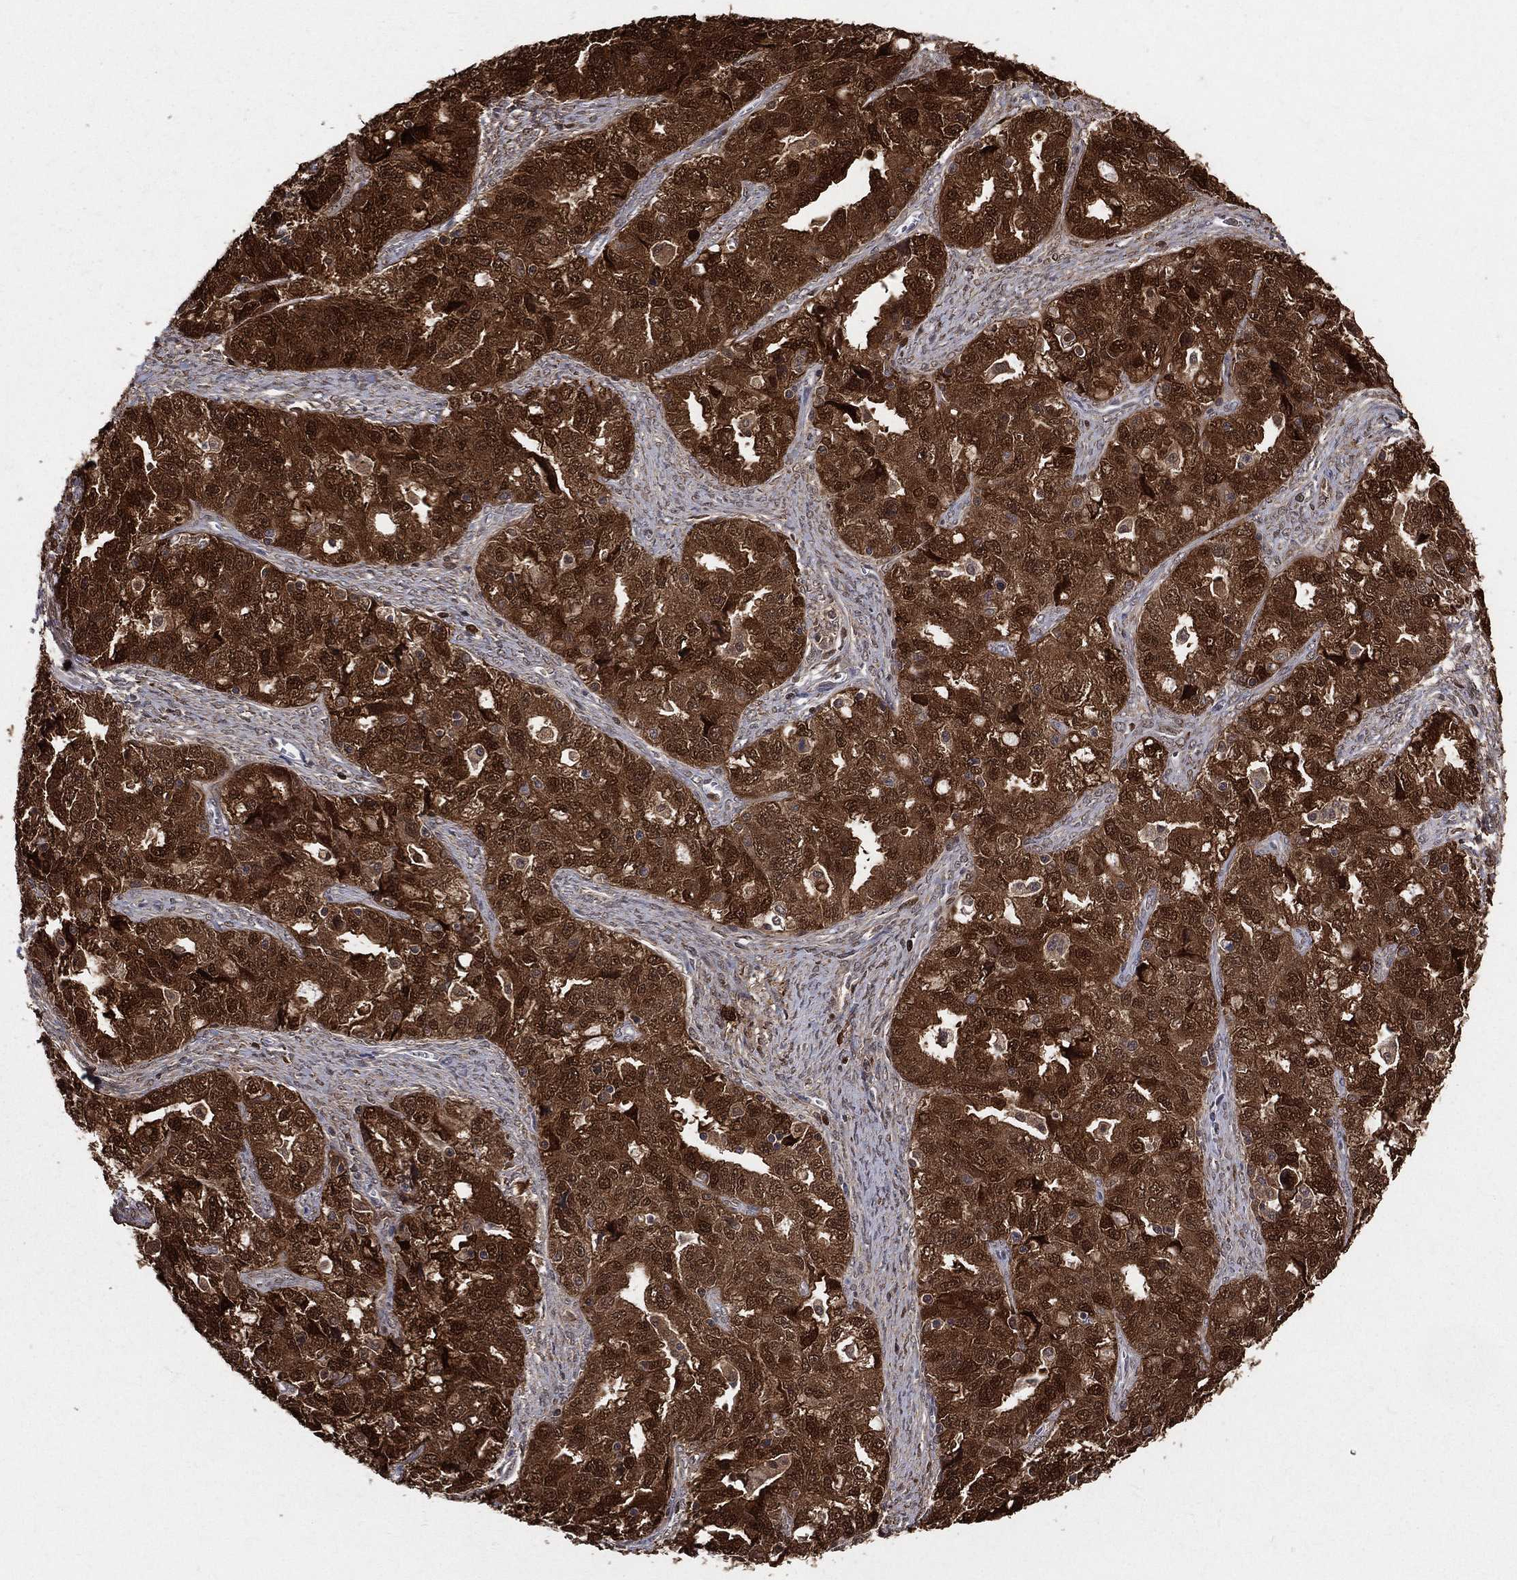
{"staining": {"intensity": "strong", "quantity": ">75%", "location": "cytoplasmic/membranous,nuclear"}, "tissue": "ovarian cancer", "cell_type": "Tumor cells", "image_type": "cancer", "snomed": [{"axis": "morphology", "description": "Cystadenocarcinoma, serous, NOS"}, {"axis": "topography", "description": "Ovary"}], "caption": "Strong cytoplasmic/membranous and nuclear positivity for a protein is present in approximately >75% of tumor cells of ovarian cancer (serous cystadenocarcinoma) using IHC.", "gene": "ENO1", "patient": {"sex": "female", "age": 51}}